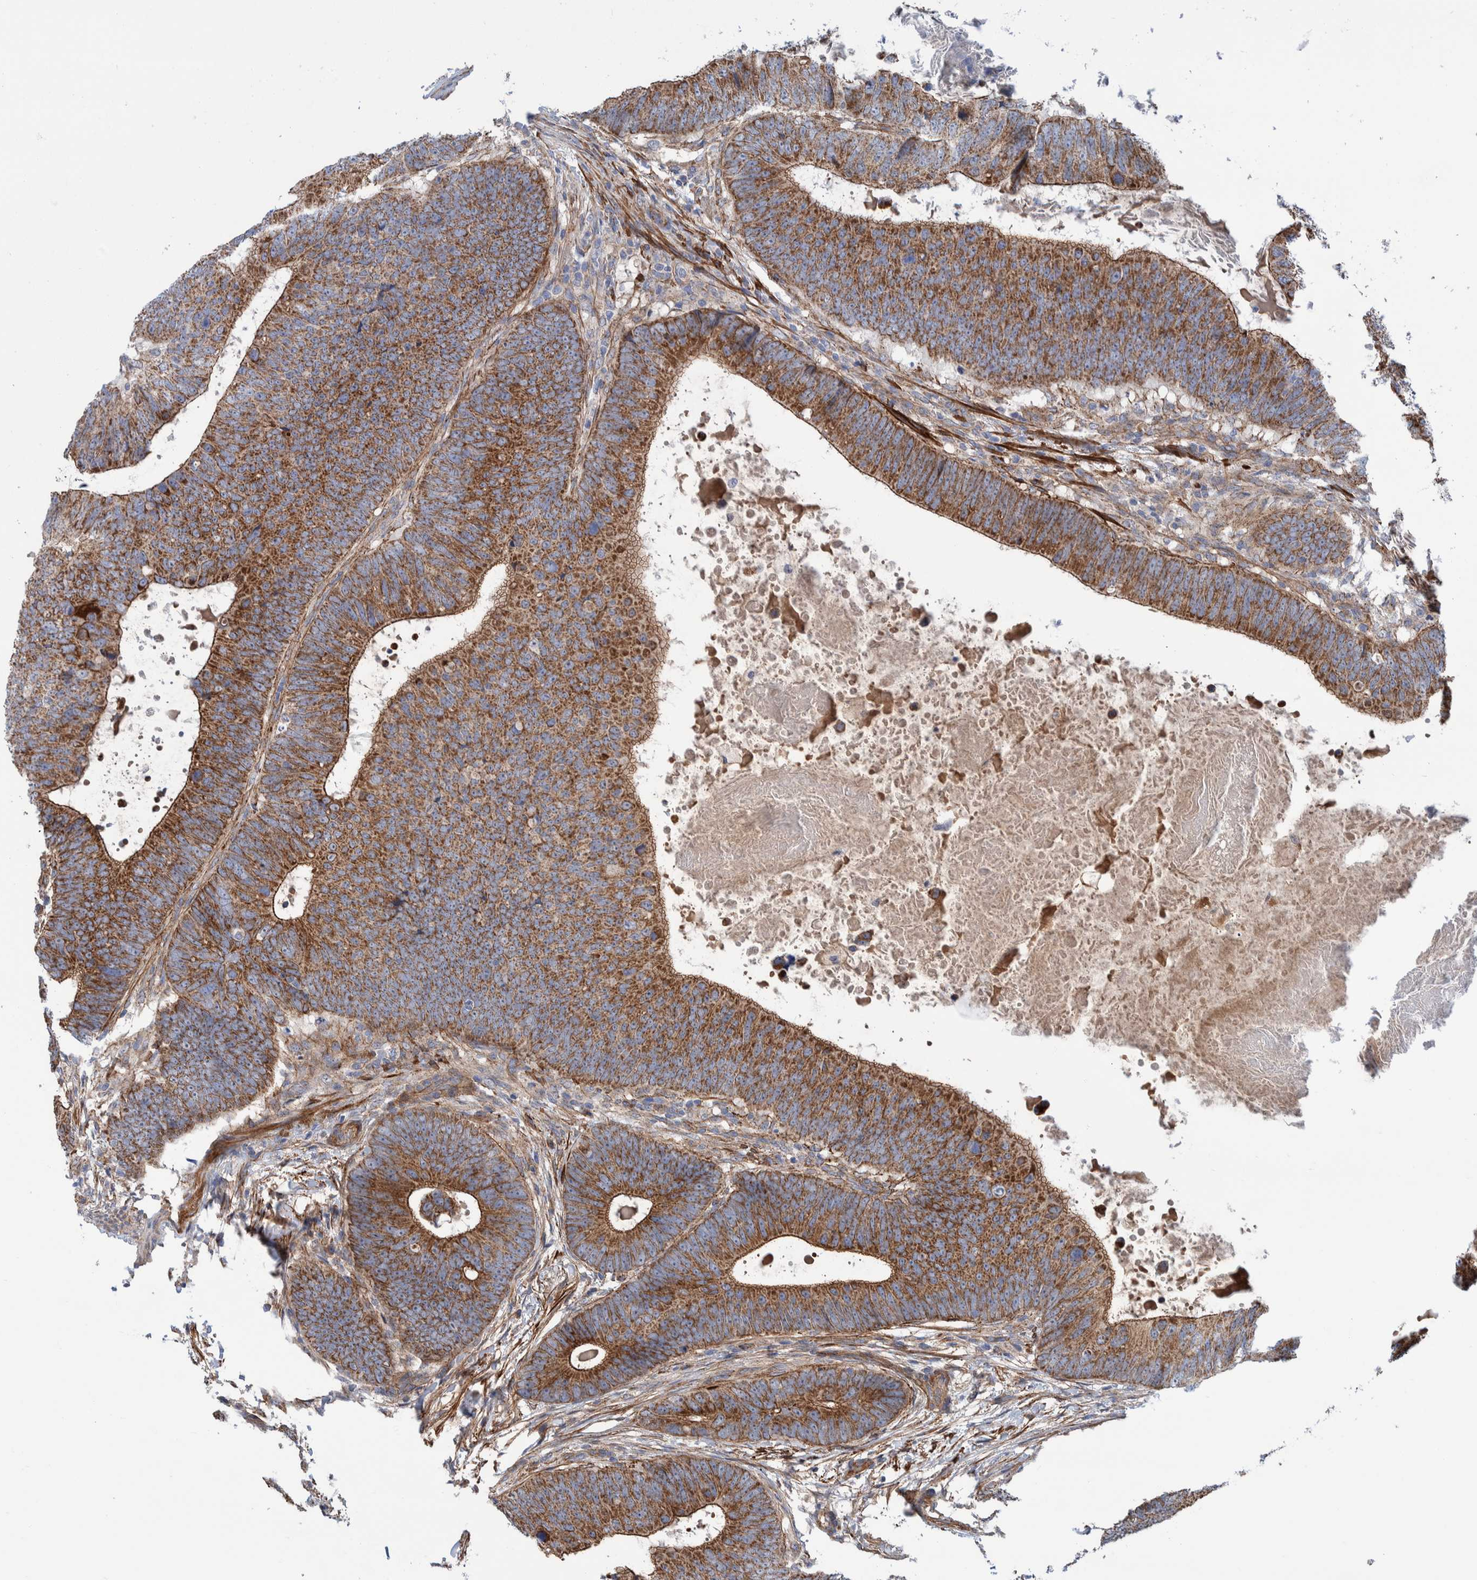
{"staining": {"intensity": "moderate", "quantity": ">75%", "location": "cytoplasmic/membranous"}, "tissue": "colorectal cancer", "cell_type": "Tumor cells", "image_type": "cancer", "snomed": [{"axis": "morphology", "description": "Adenocarcinoma, NOS"}, {"axis": "topography", "description": "Colon"}], "caption": "Tumor cells demonstrate medium levels of moderate cytoplasmic/membranous staining in about >75% of cells in human colorectal cancer (adenocarcinoma).", "gene": "SLC25A10", "patient": {"sex": "male", "age": 56}}